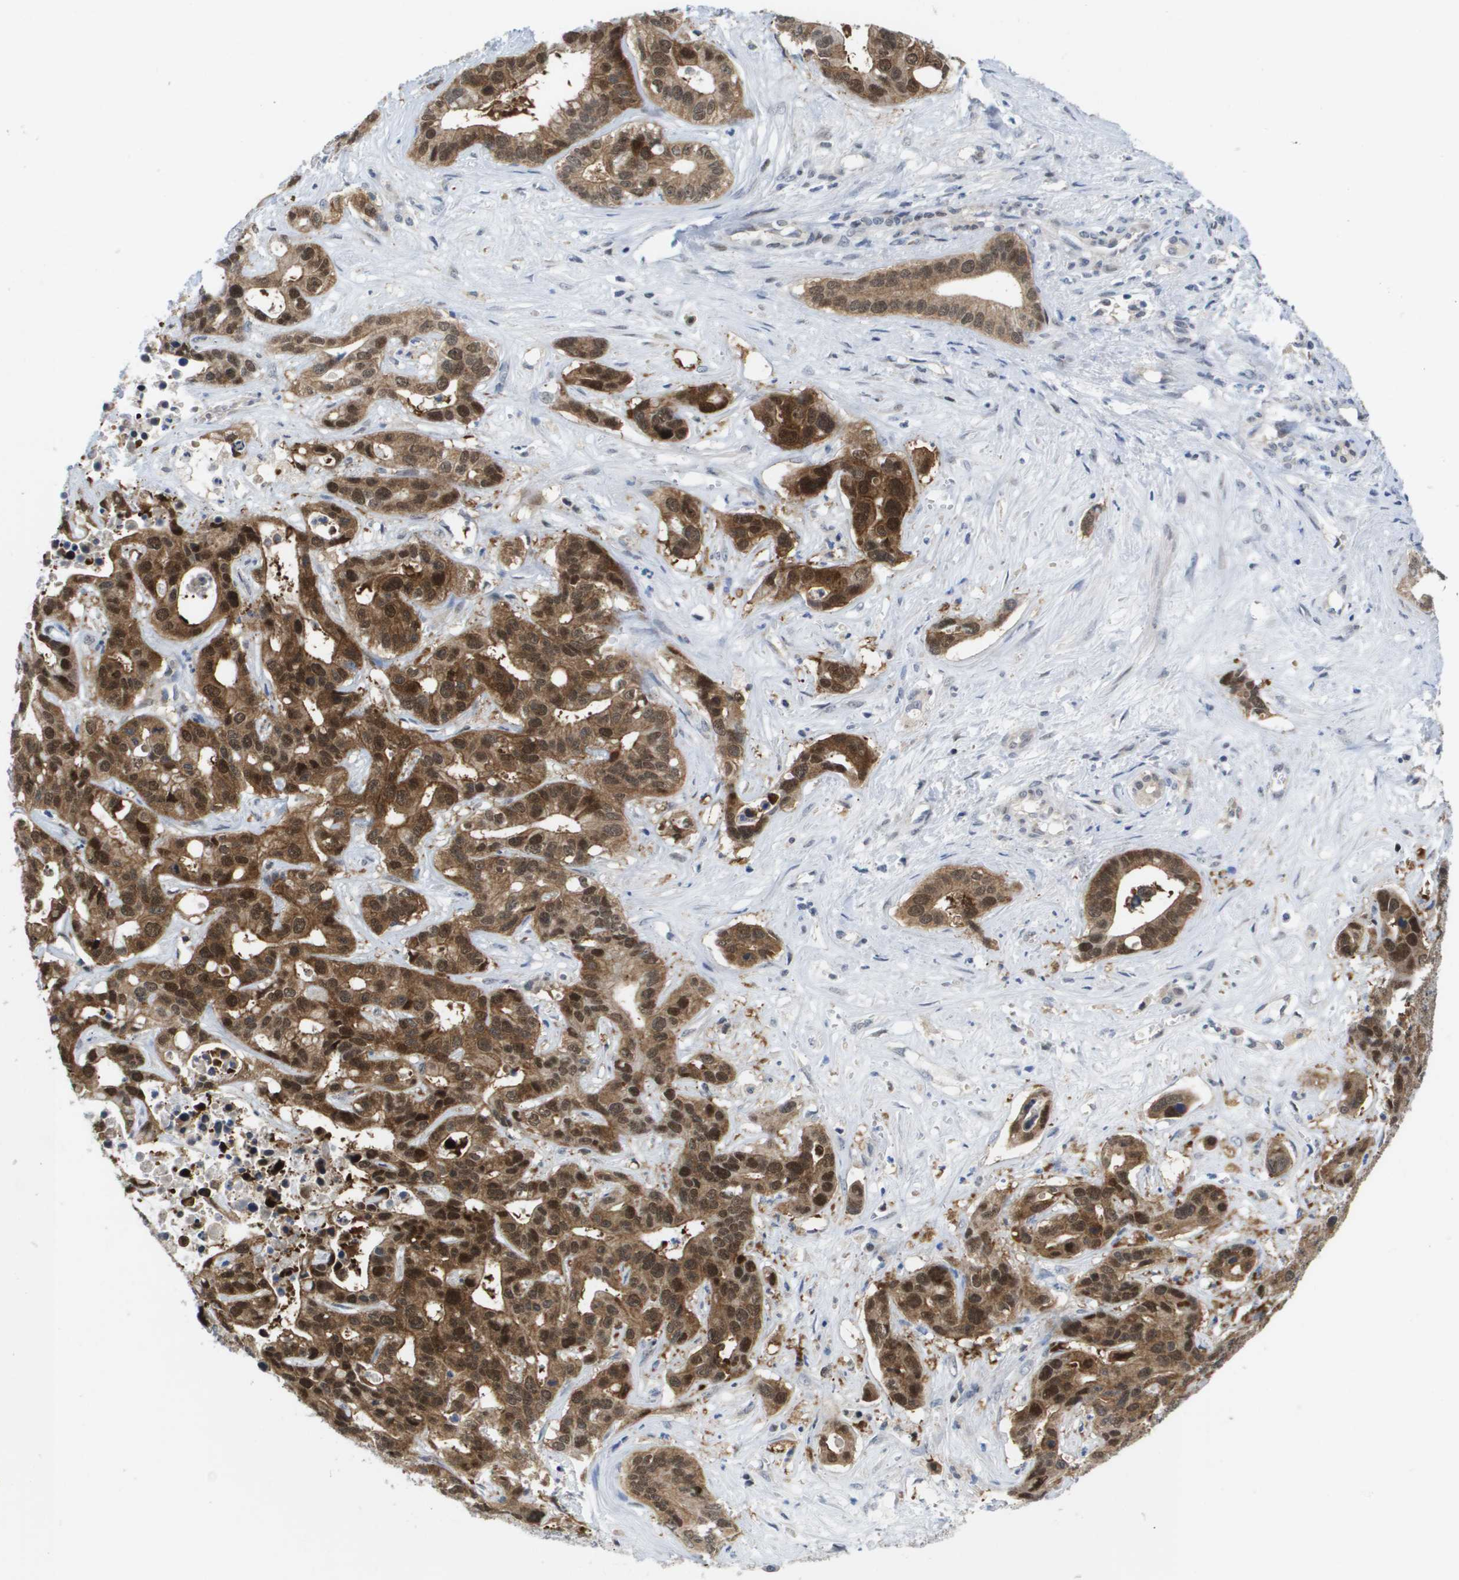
{"staining": {"intensity": "strong", "quantity": ">75%", "location": "cytoplasmic/membranous,nuclear"}, "tissue": "liver cancer", "cell_type": "Tumor cells", "image_type": "cancer", "snomed": [{"axis": "morphology", "description": "Cholangiocarcinoma"}, {"axis": "topography", "description": "Liver"}], "caption": "Protein staining of liver cholangiocarcinoma tissue shows strong cytoplasmic/membranous and nuclear positivity in about >75% of tumor cells.", "gene": "FKBP4", "patient": {"sex": "female", "age": 65}}